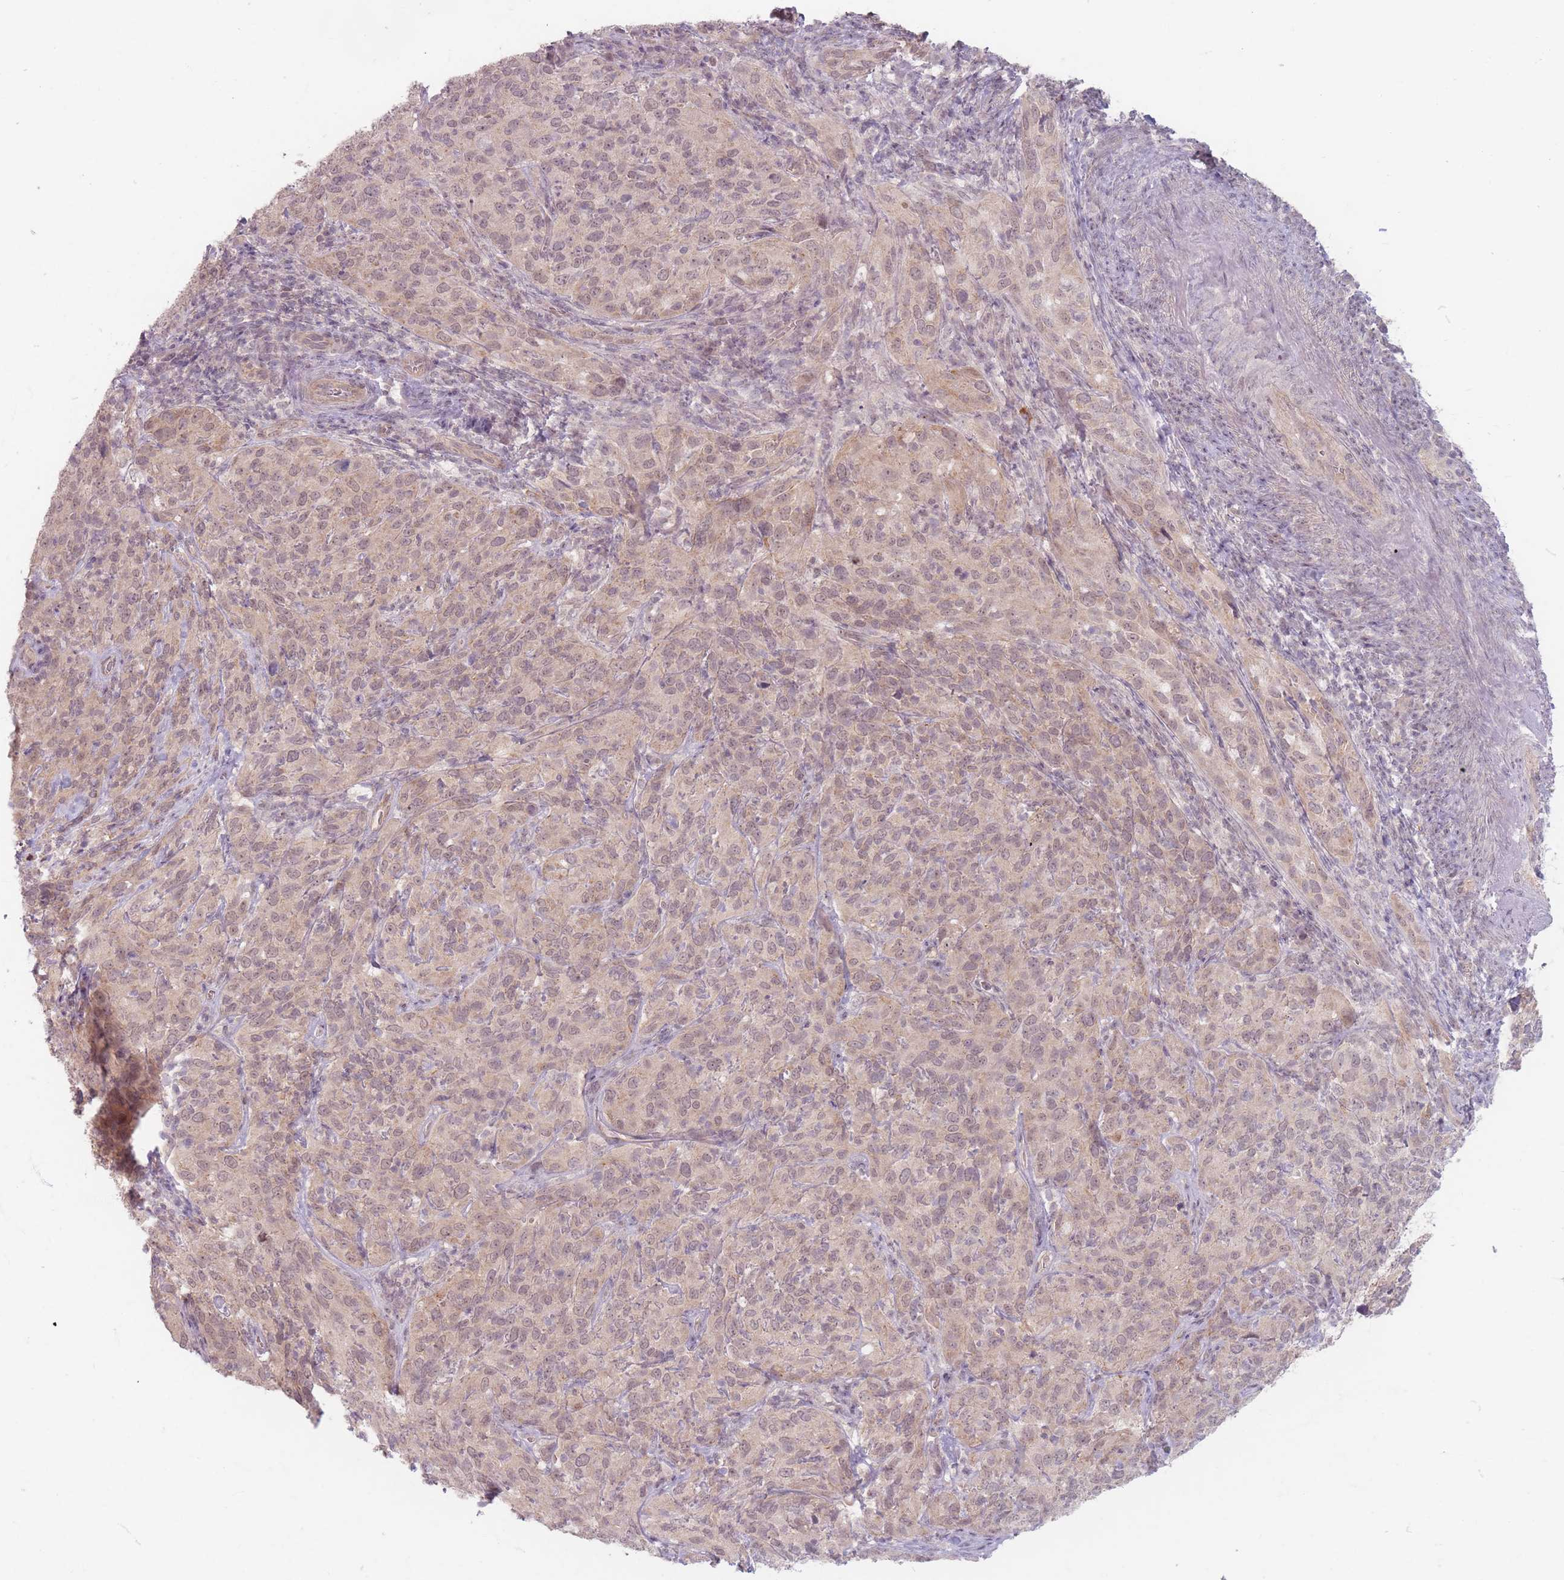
{"staining": {"intensity": "weak", "quantity": ">75%", "location": "cytoplasmic/membranous,nuclear"}, "tissue": "cervical cancer", "cell_type": "Tumor cells", "image_type": "cancer", "snomed": [{"axis": "morphology", "description": "Squamous cell carcinoma, NOS"}, {"axis": "topography", "description": "Cervix"}], "caption": "The histopathology image displays immunohistochemical staining of squamous cell carcinoma (cervical). There is weak cytoplasmic/membranous and nuclear staining is seen in about >75% of tumor cells.", "gene": "GABRA6", "patient": {"sex": "female", "age": 51}}